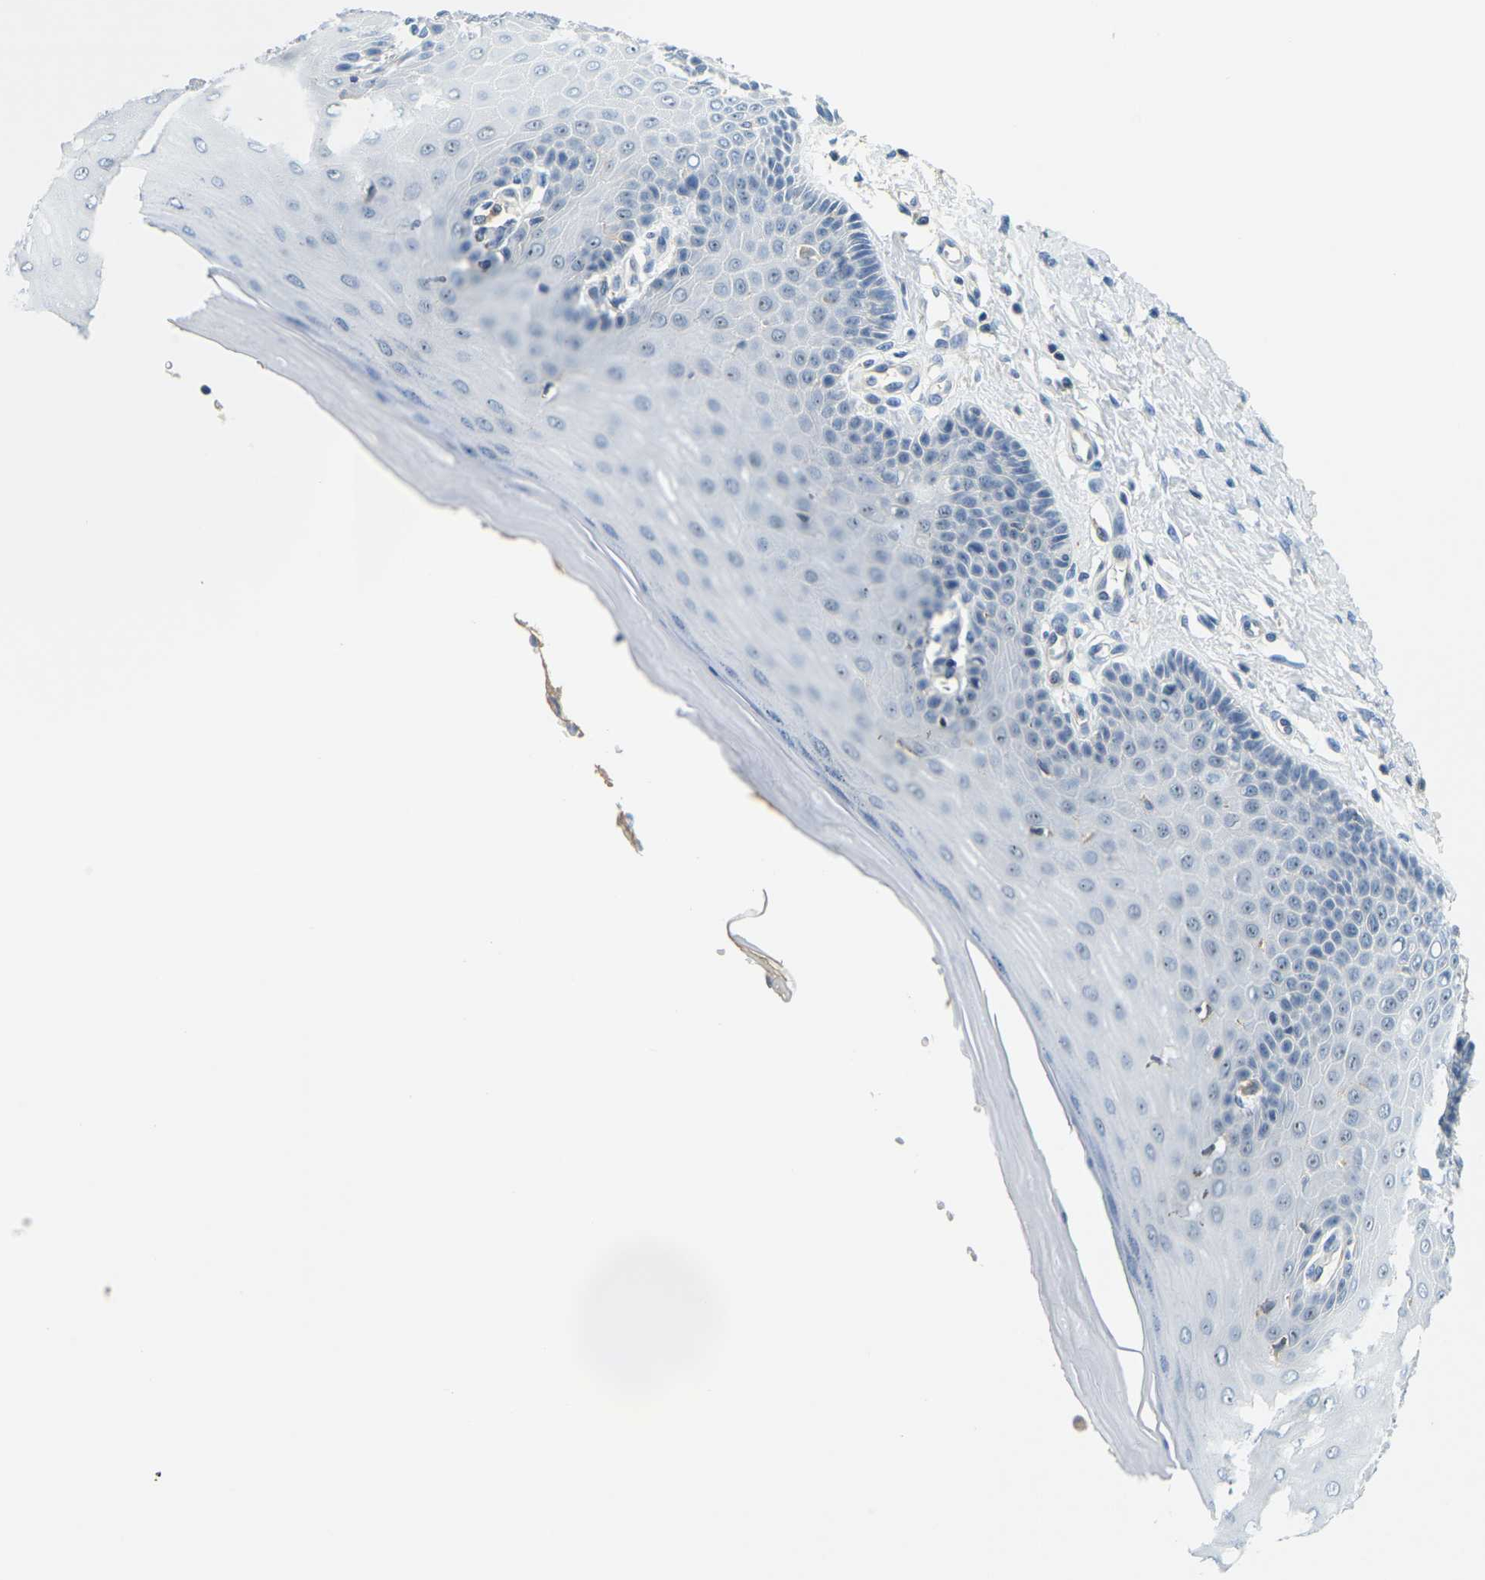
{"staining": {"intensity": "negative", "quantity": "none", "location": "none"}, "tissue": "cervix", "cell_type": "Squamous epithelial cells", "image_type": "normal", "snomed": [{"axis": "morphology", "description": "Normal tissue, NOS"}, {"axis": "topography", "description": "Cervix"}], "caption": "The micrograph displays no significant staining in squamous epithelial cells of cervix. (Immunohistochemistry, brightfield microscopy, high magnification).", "gene": "RRP1", "patient": {"sex": "female", "age": 55}}